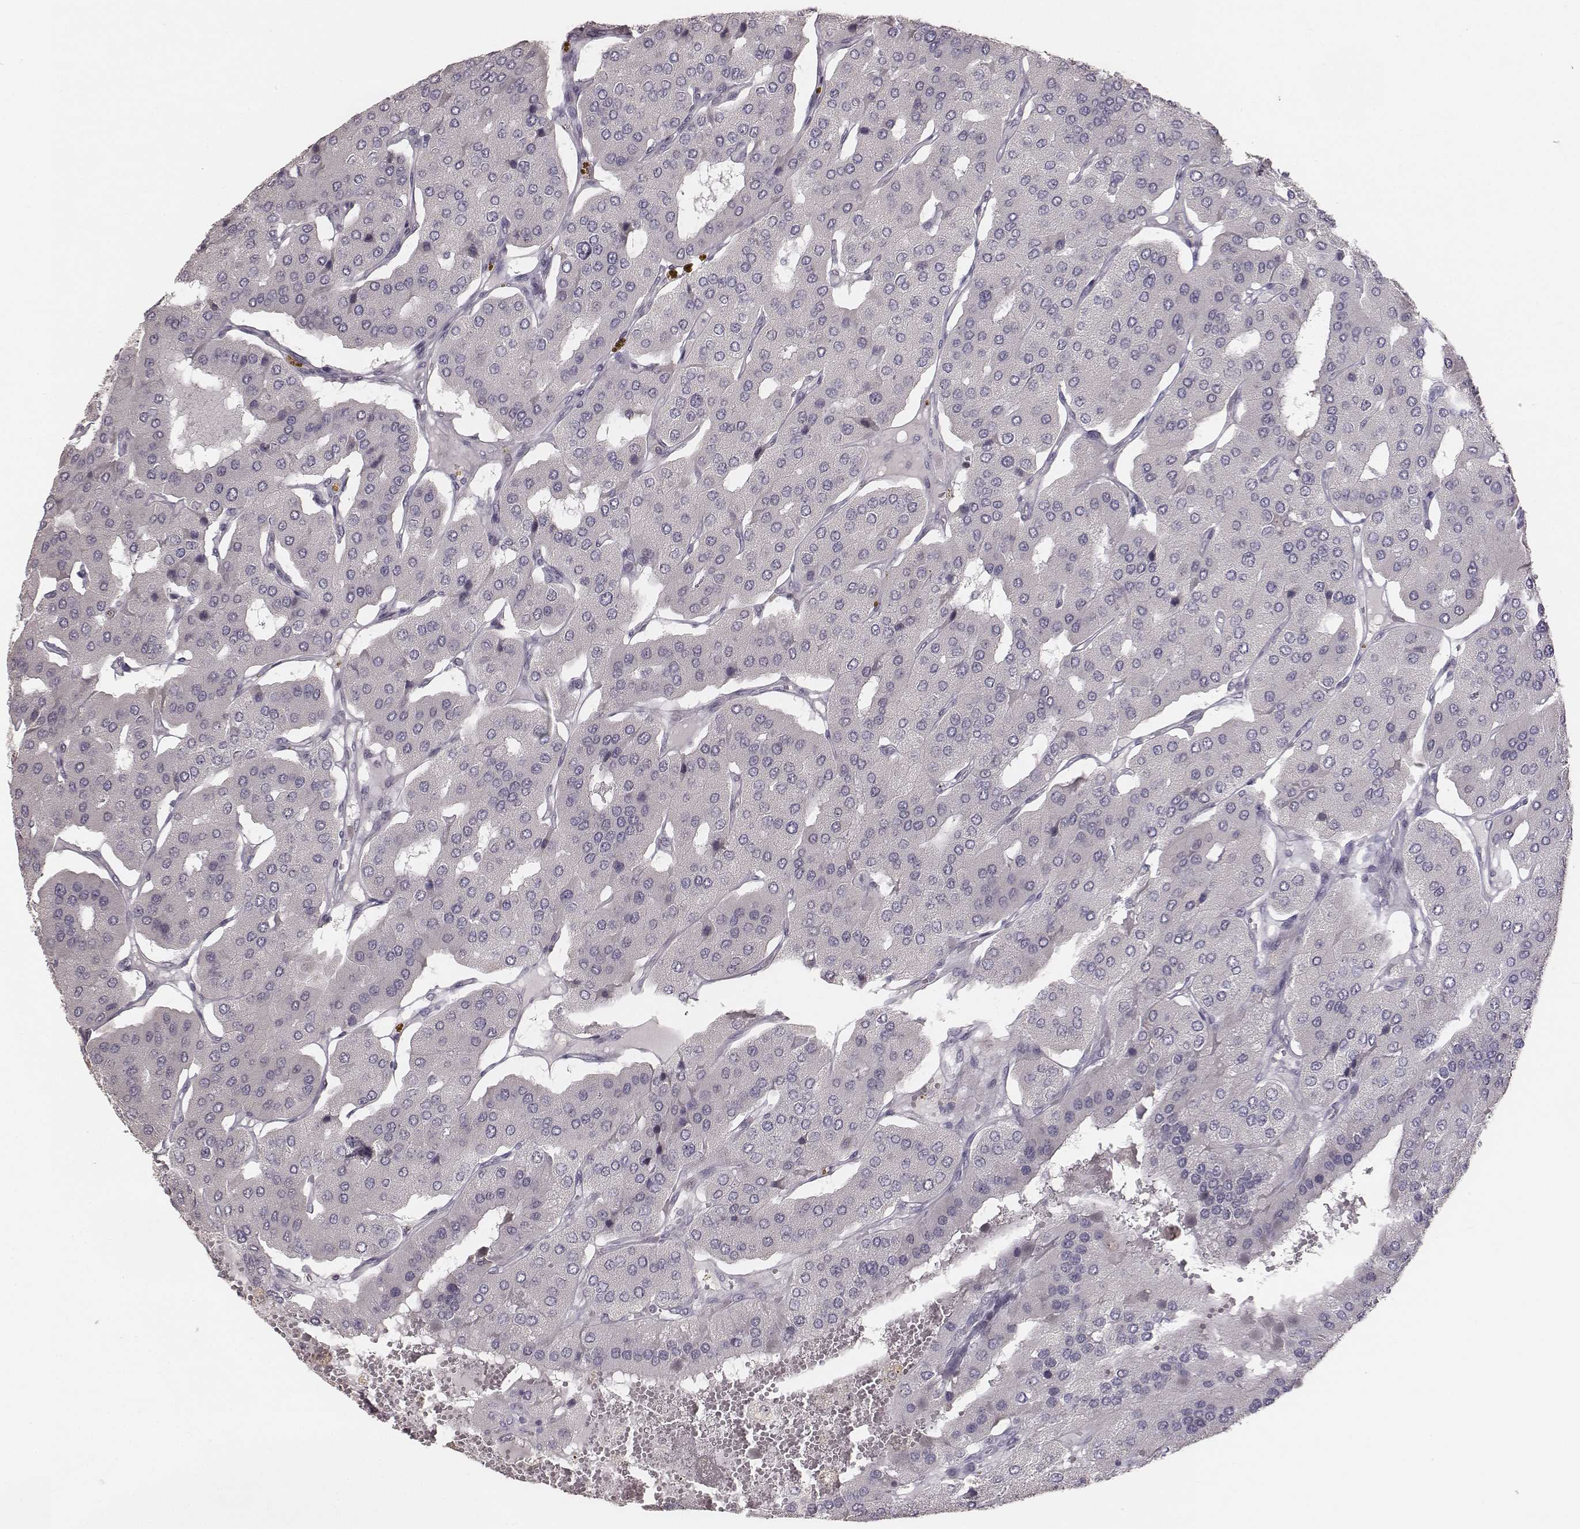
{"staining": {"intensity": "negative", "quantity": "none", "location": "none"}, "tissue": "parathyroid gland", "cell_type": "Glandular cells", "image_type": "normal", "snomed": [{"axis": "morphology", "description": "Normal tissue, NOS"}, {"axis": "morphology", "description": "Adenoma, NOS"}, {"axis": "topography", "description": "Parathyroid gland"}], "caption": "This is an immunohistochemistry histopathology image of benign parathyroid gland. There is no expression in glandular cells.", "gene": "NIFK", "patient": {"sex": "female", "age": 86}}